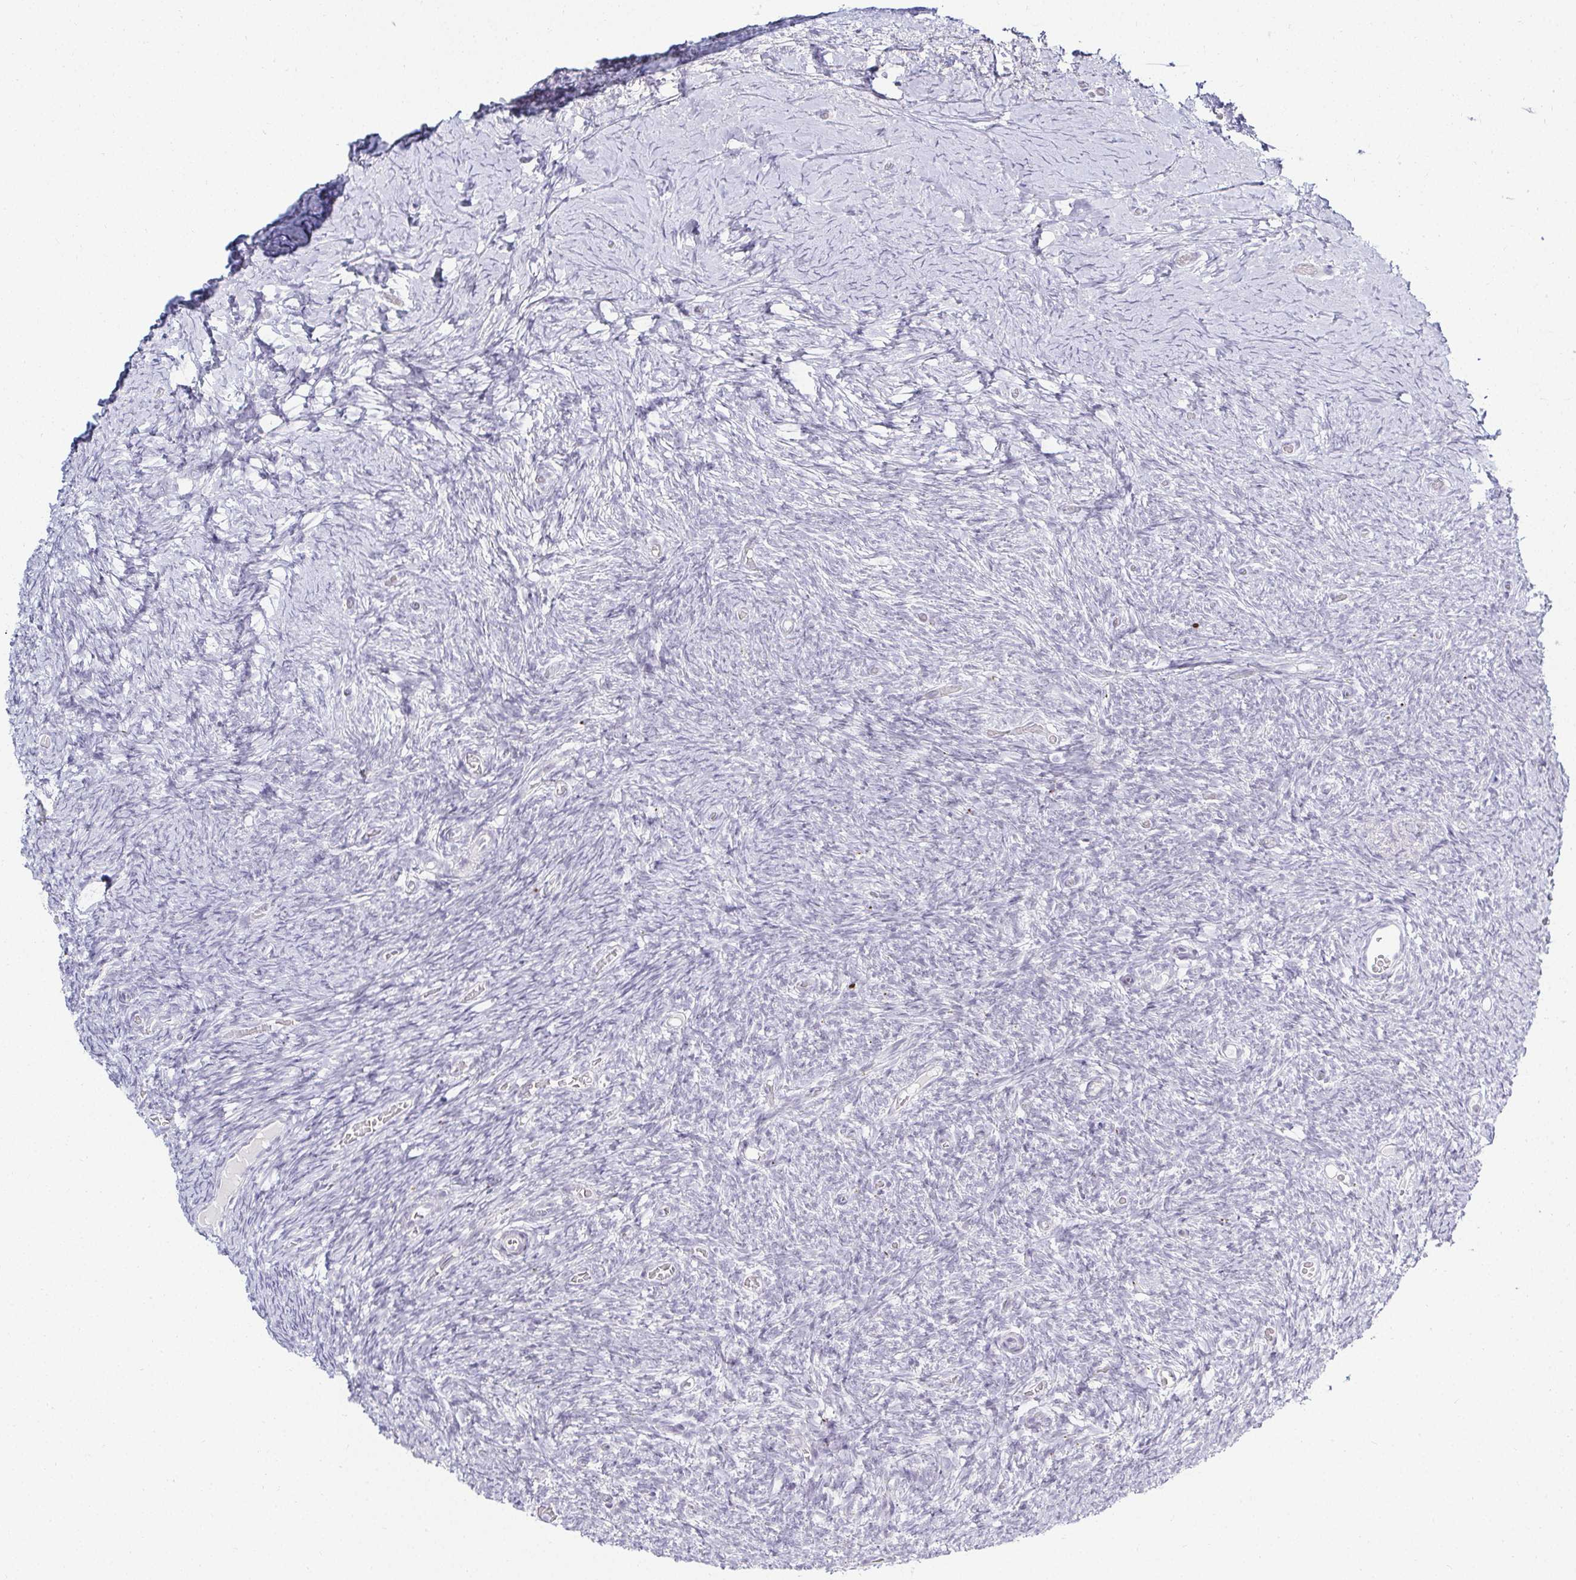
{"staining": {"intensity": "negative", "quantity": "none", "location": "none"}, "tissue": "ovary", "cell_type": "Follicle cells", "image_type": "normal", "snomed": [{"axis": "morphology", "description": "Normal tissue, NOS"}, {"axis": "topography", "description": "Ovary"}], "caption": "Normal ovary was stained to show a protein in brown. There is no significant positivity in follicle cells. (IHC, brightfield microscopy, high magnification).", "gene": "ACAN", "patient": {"sex": "female", "age": 39}}